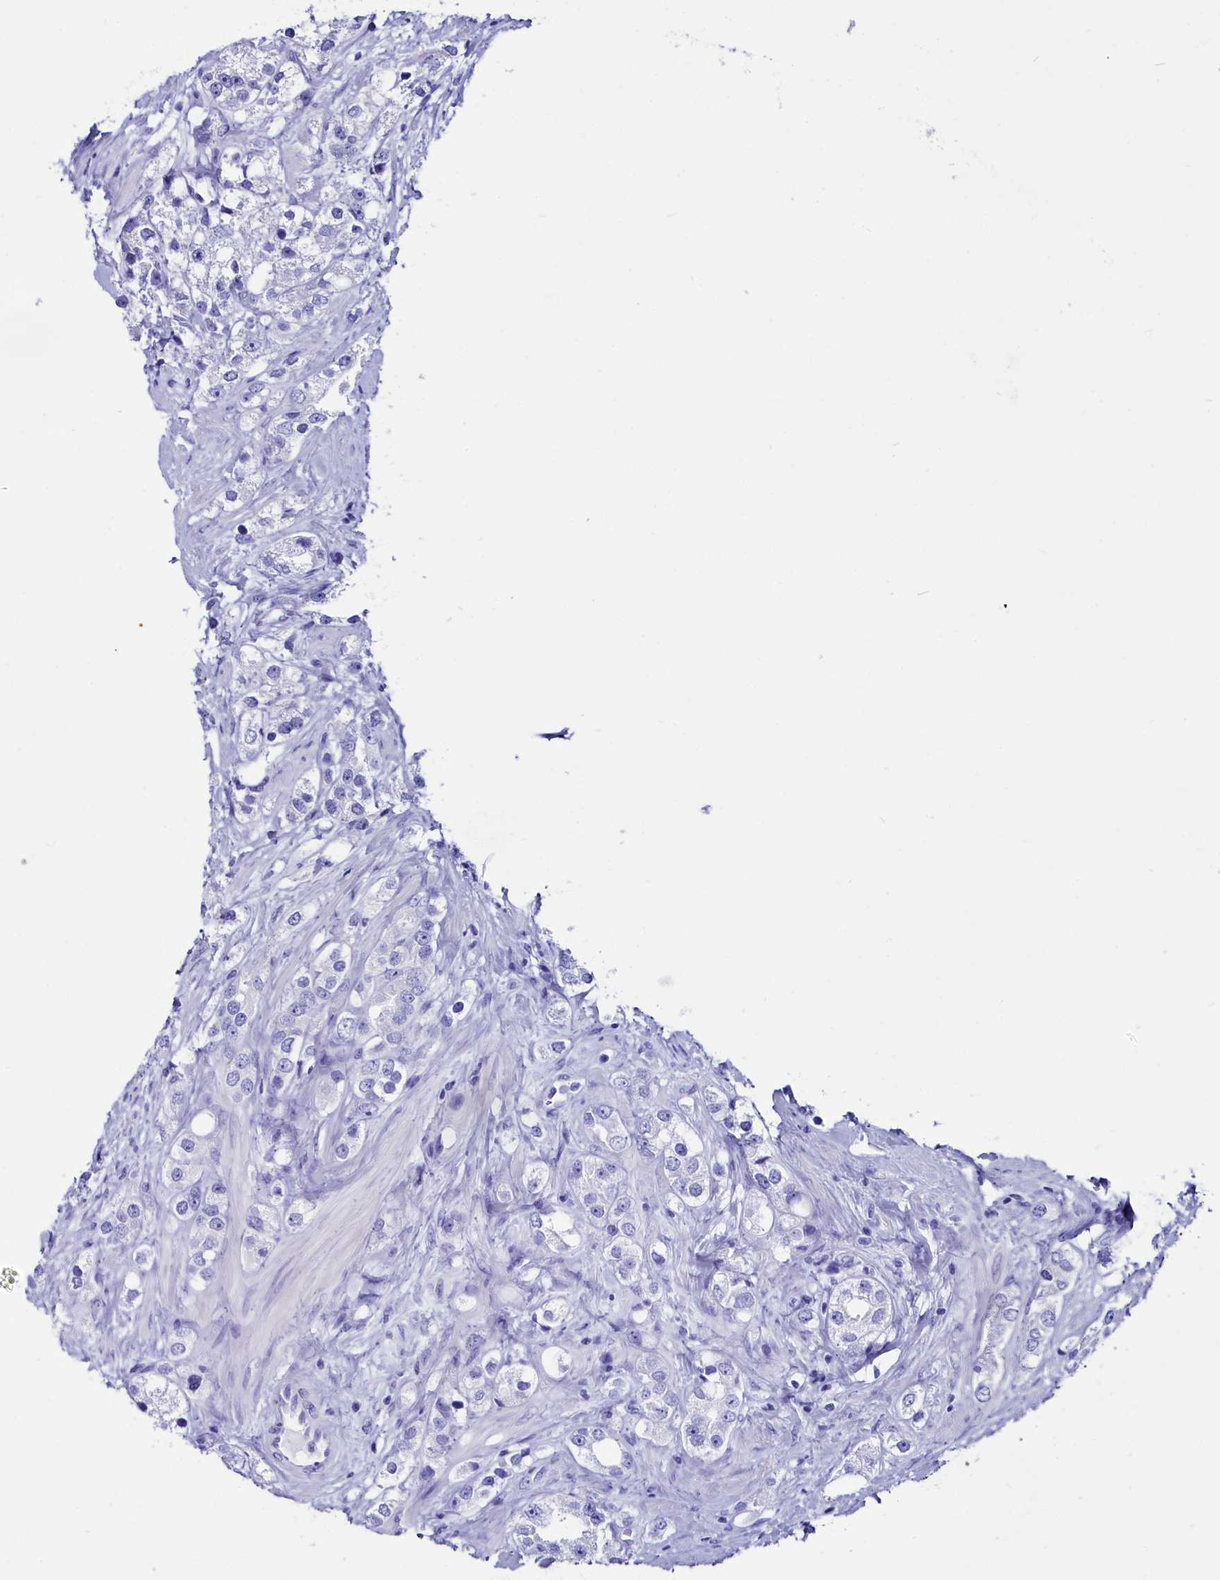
{"staining": {"intensity": "negative", "quantity": "none", "location": "none"}, "tissue": "prostate cancer", "cell_type": "Tumor cells", "image_type": "cancer", "snomed": [{"axis": "morphology", "description": "Adenocarcinoma, NOS"}, {"axis": "topography", "description": "Prostate"}], "caption": "A histopathology image of prostate cancer stained for a protein shows no brown staining in tumor cells. (DAB (3,3'-diaminobenzidine) immunohistochemistry (IHC) visualized using brightfield microscopy, high magnification).", "gene": "ANKRD29", "patient": {"sex": "male", "age": 79}}